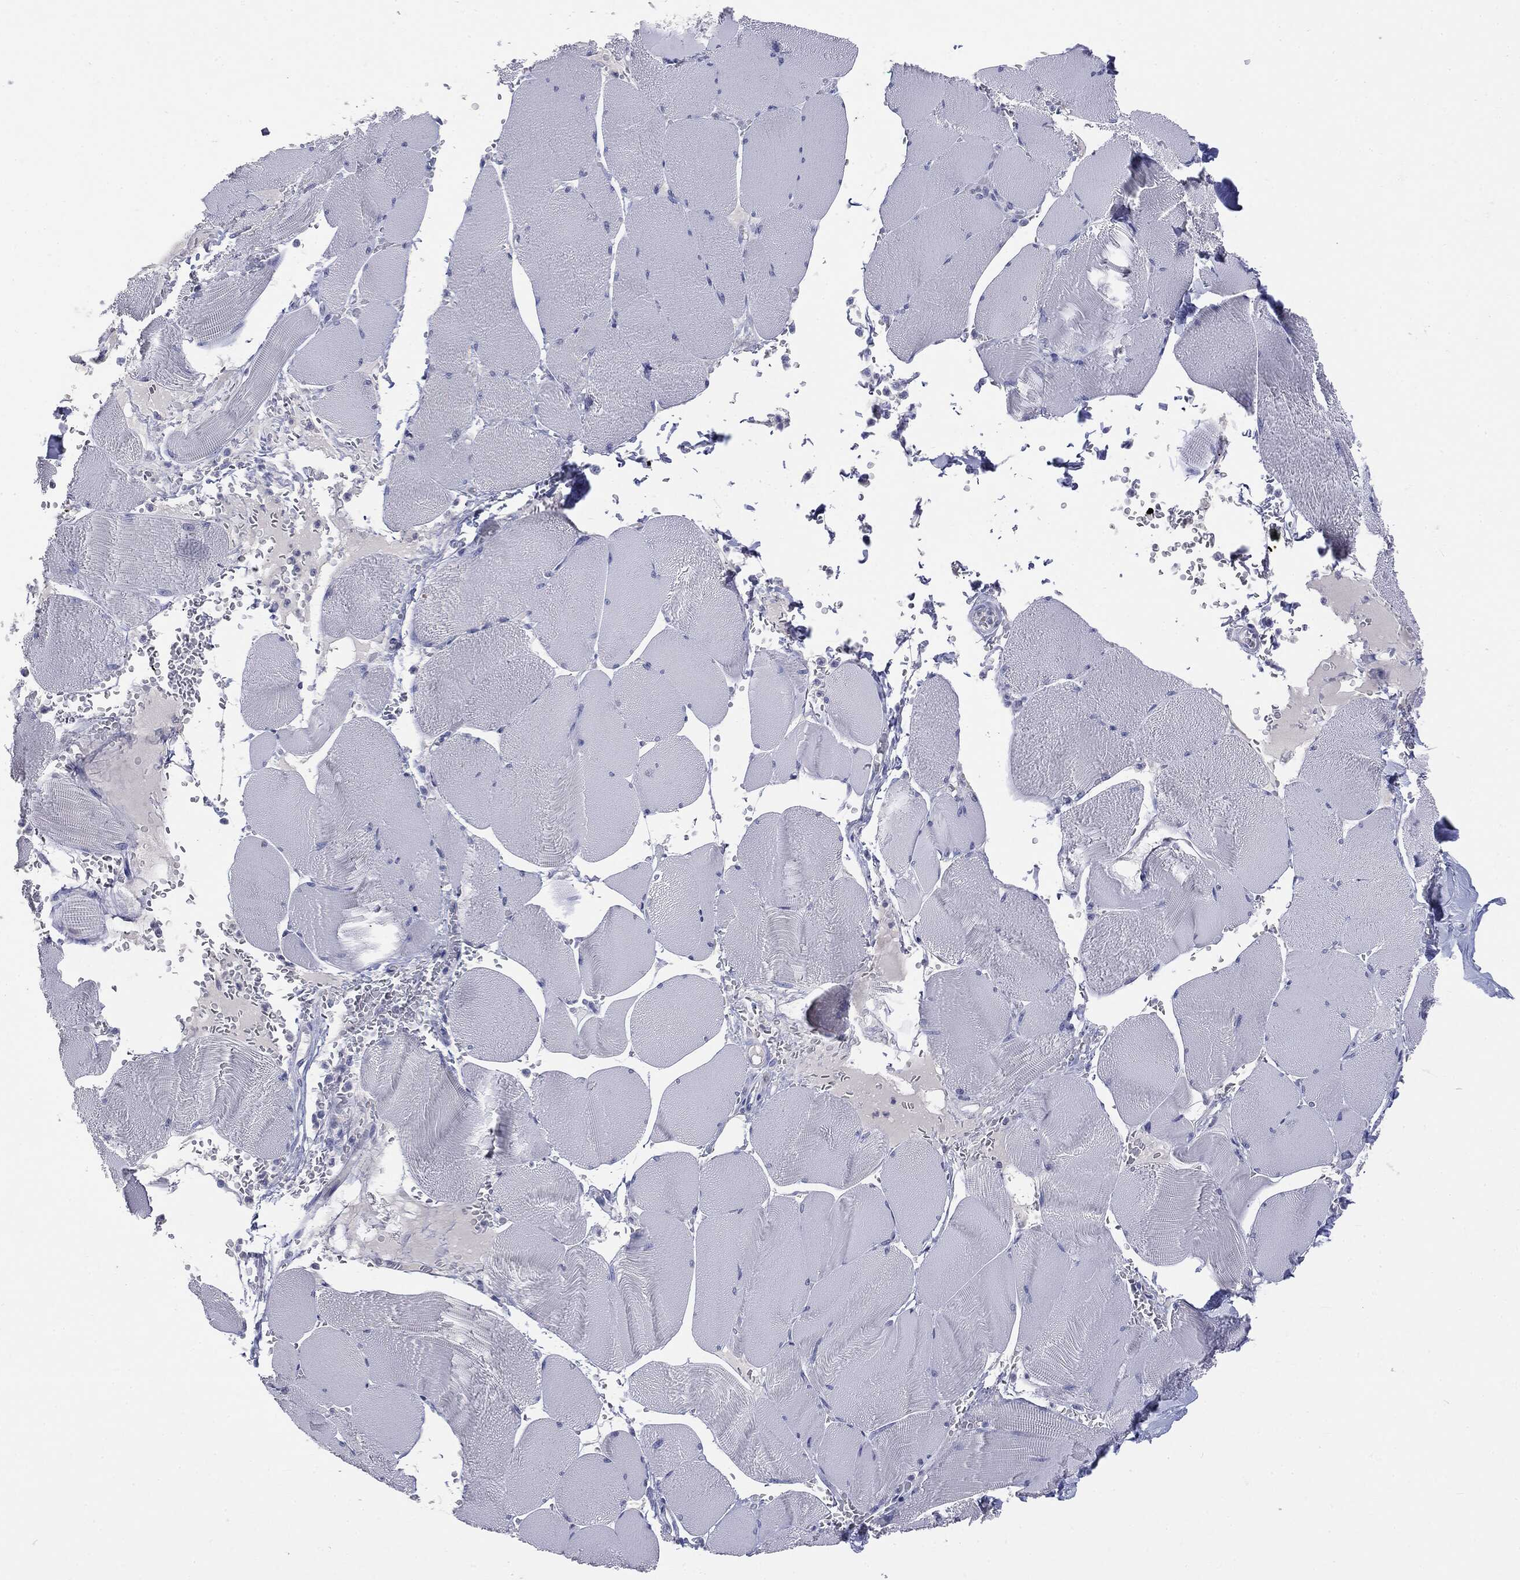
{"staining": {"intensity": "negative", "quantity": "none", "location": "none"}, "tissue": "skeletal muscle", "cell_type": "Myocytes", "image_type": "normal", "snomed": [{"axis": "morphology", "description": "Normal tissue, NOS"}, {"axis": "topography", "description": "Skeletal muscle"}], "caption": "There is no significant expression in myocytes of skeletal muscle. (Brightfield microscopy of DAB (3,3'-diaminobenzidine) IHC at high magnification).", "gene": "TSHB", "patient": {"sex": "male", "age": 56}}